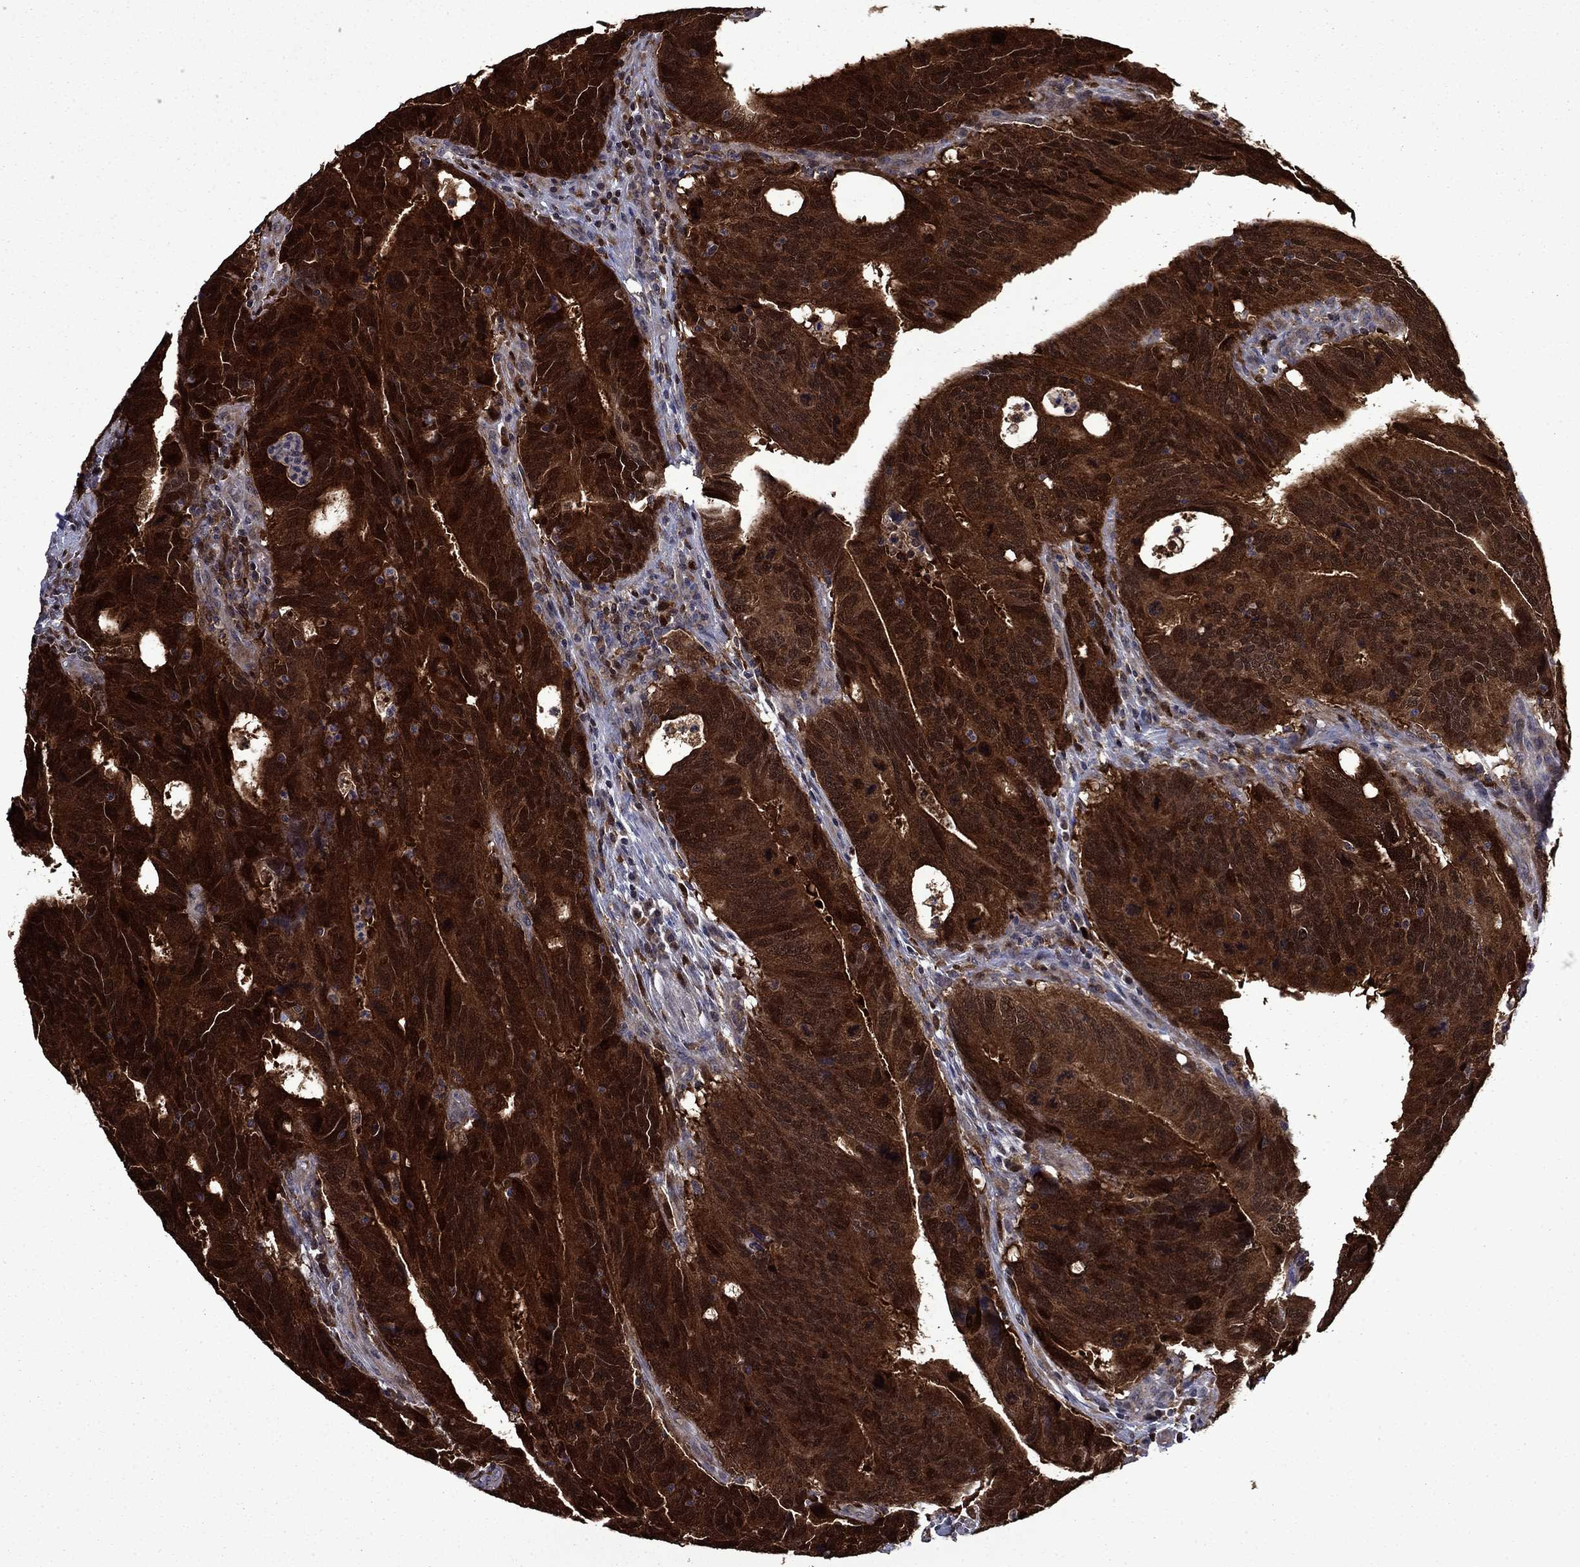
{"staining": {"intensity": "strong", "quantity": ">75%", "location": "cytoplasmic/membranous"}, "tissue": "colorectal cancer", "cell_type": "Tumor cells", "image_type": "cancer", "snomed": [{"axis": "morphology", "description": "Adenocarcinoma, NOS"}, {"axis": "topography", "description": "Colon"}], "caption": "High-power microscopy captured an immunohistochemistry histopathology image of colorectal cancer, revealing strong cytoplasmic/membranous expression in approximately >75% of tumor cells.", "gene": "TPMT", "patient": {"sex": "female", "age": 77}}